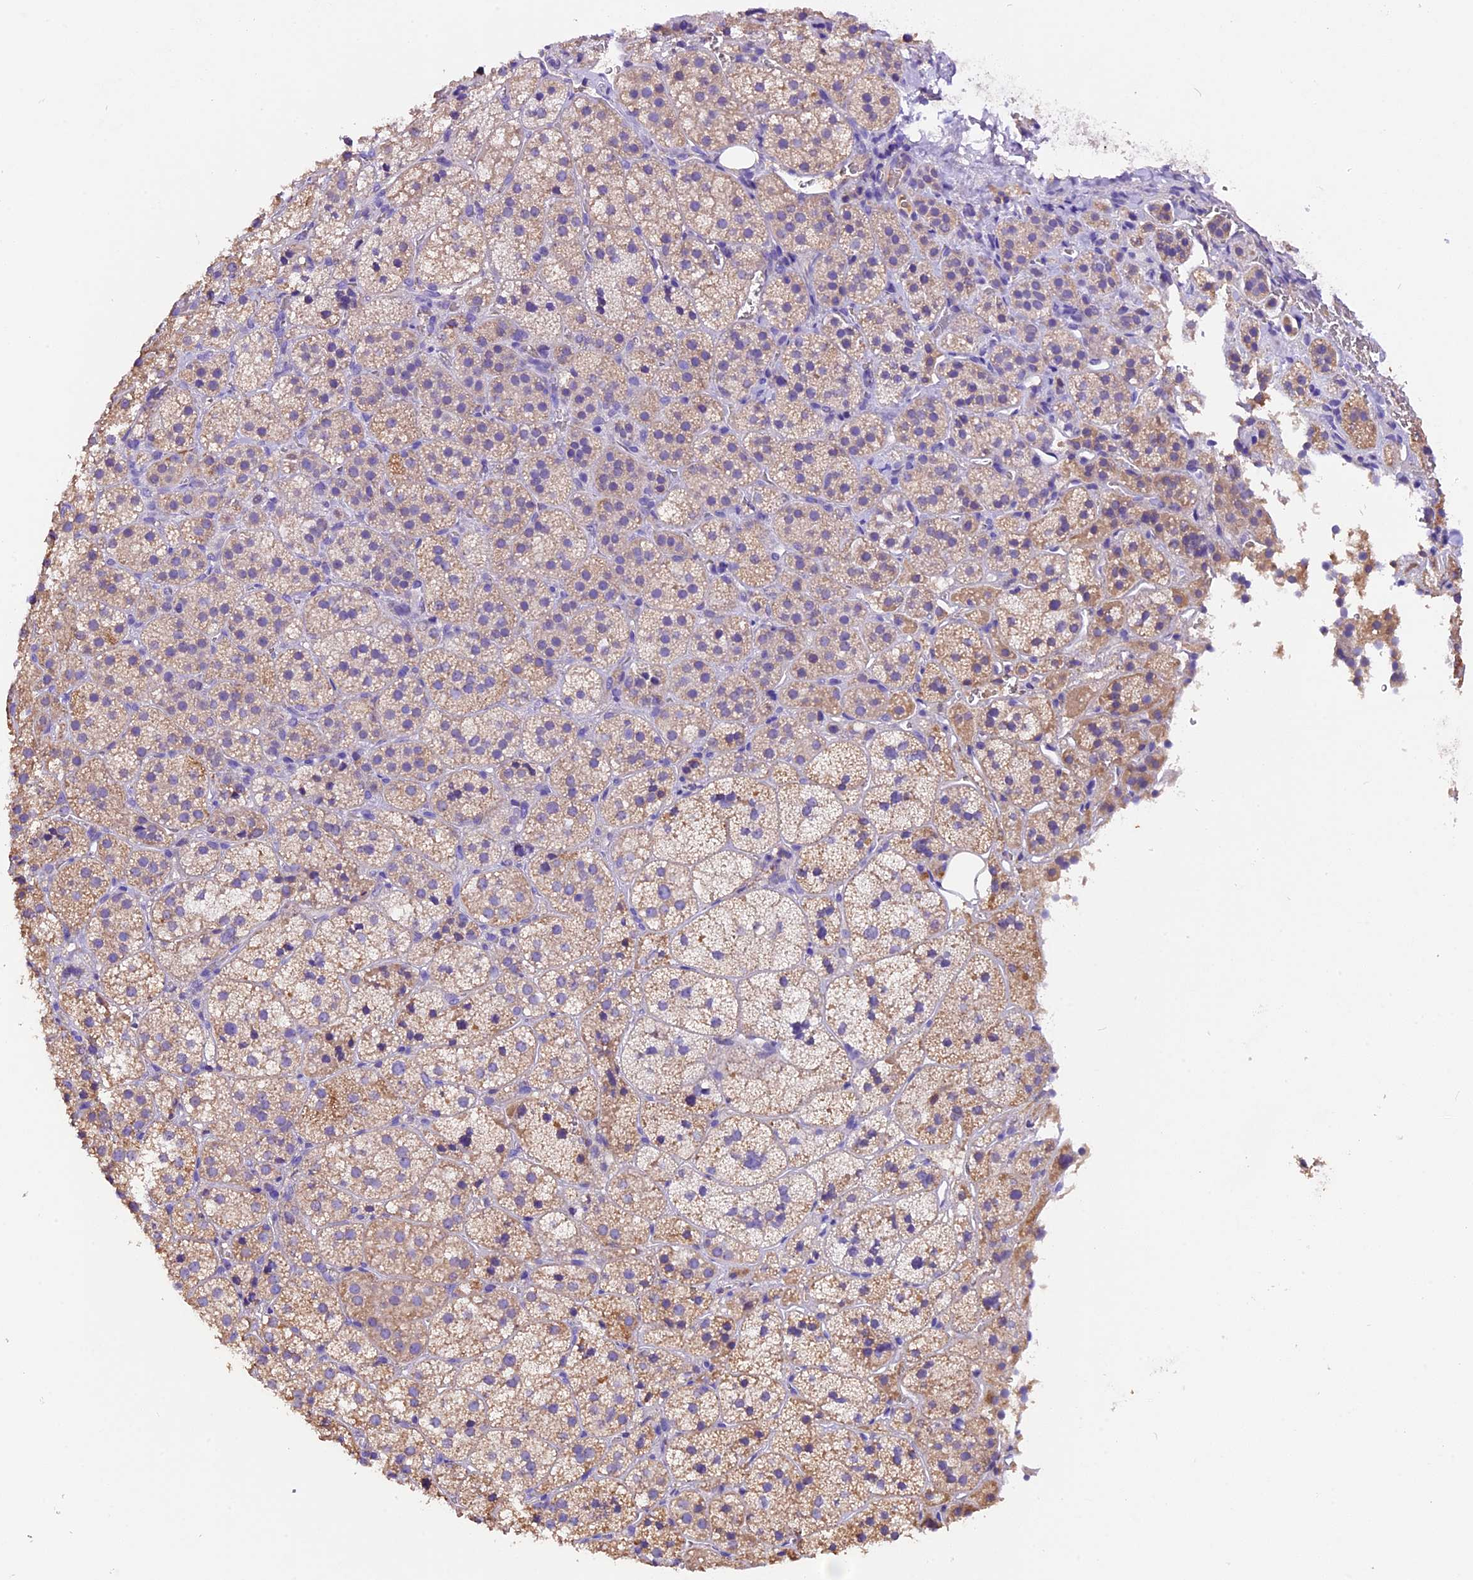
{"staining": {"intensity": "moderate", "quantity": "<25%", "location": "cytoplasmic/membranous"}, "tissue": "adrenal gland", "cell_type": "Glandular cells", "image_type": "normal", "snomed": [{"axis": "morphology", "description": "Normal tissue, NOS"}, {"axis": "topography", "description": "Adrenal gland"}], "caption": "DAB immunohistochemical staining of unremarkable adrenal gland exhibits moderate cytoplasmic/membranous protein expression in about <25% of glandular cells.", "gene": "SIX5", "patient": {"sex": "female", "age": 44}}